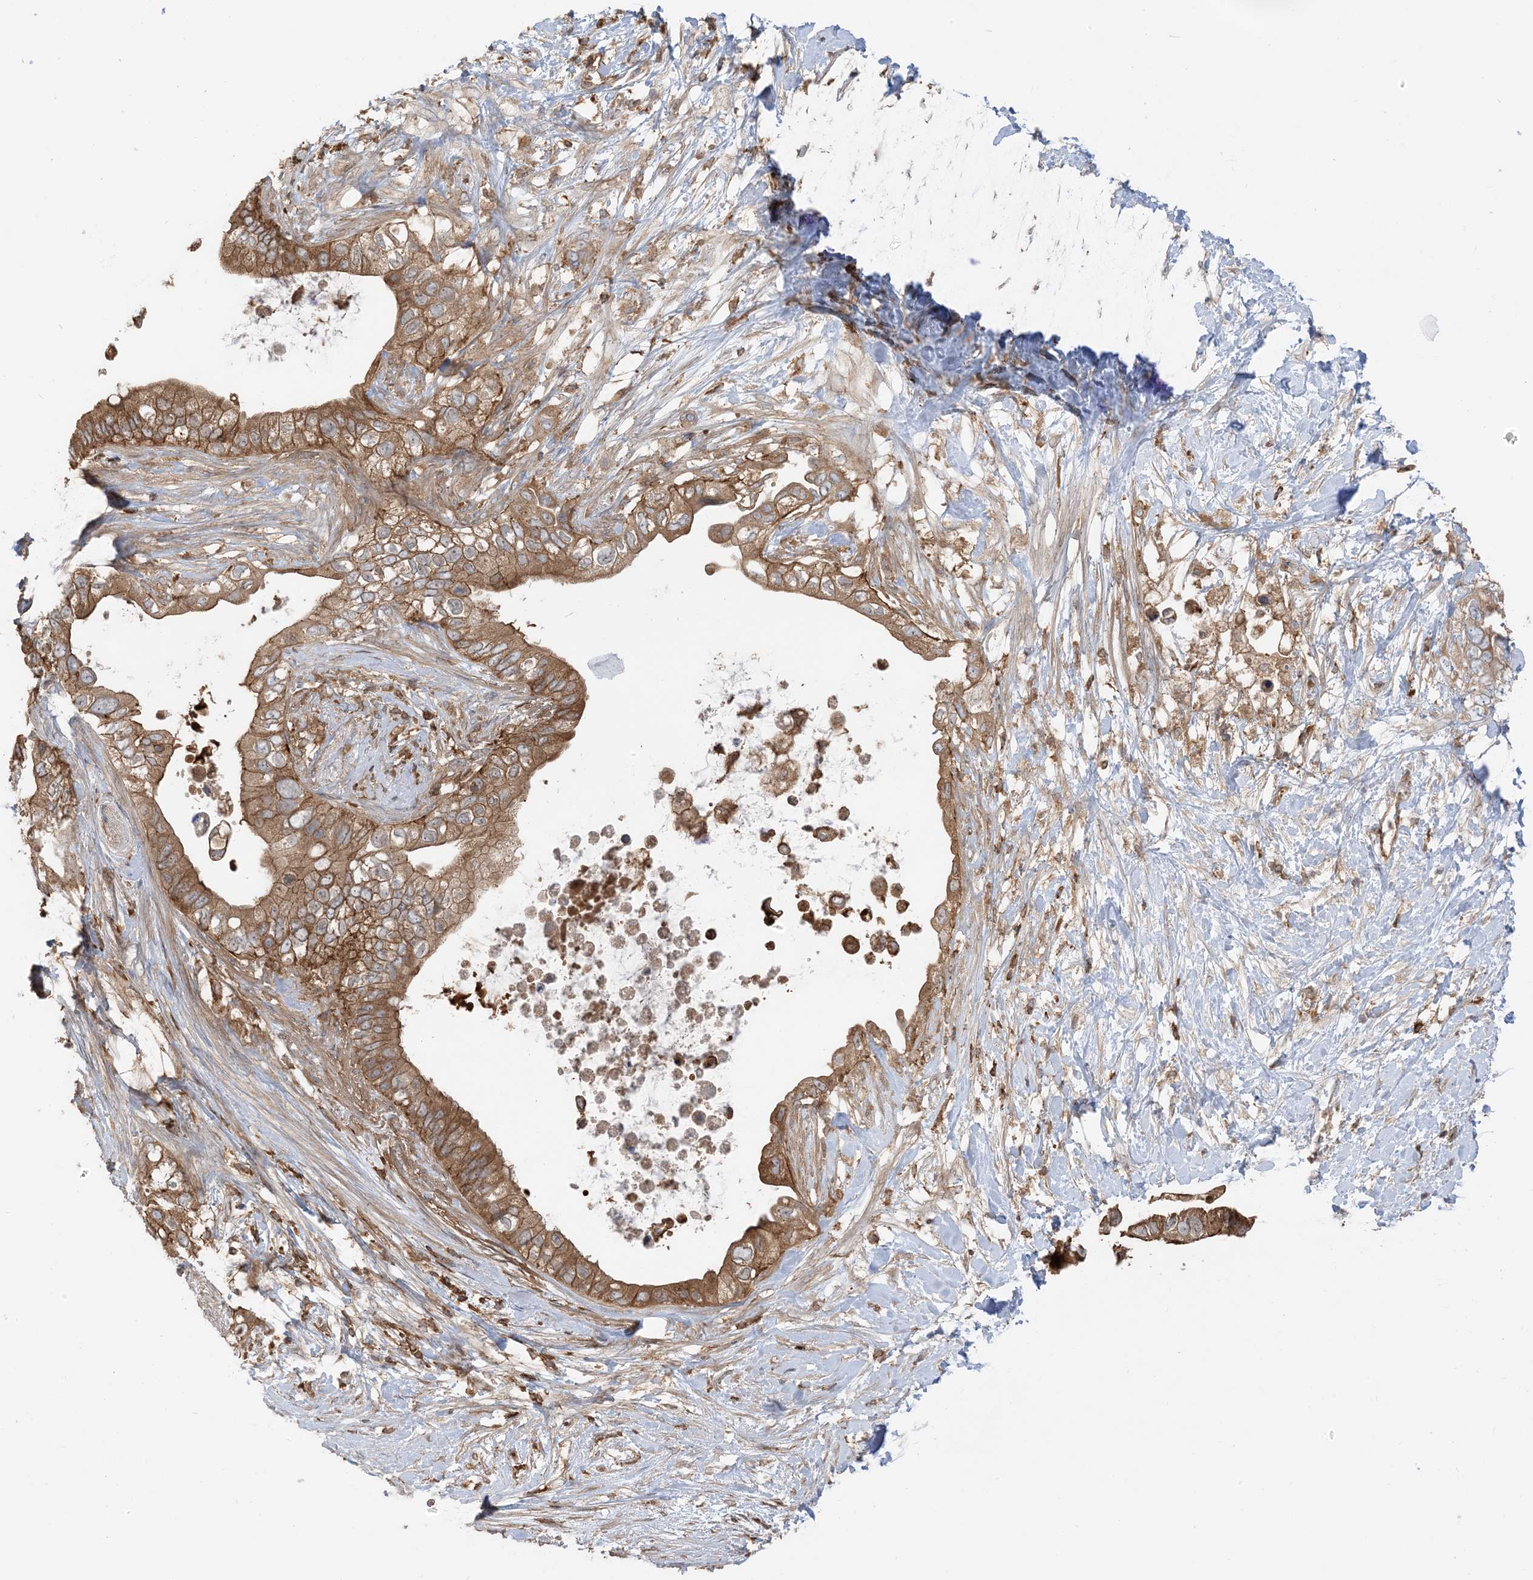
{"staining": {"intensity": "moderate", "quantity": ">75%", "location": "cytoplasmic/membranous"}, "tissue": "pancreatic cancer", "cell_type": "Tumor cells", "image_type": "cancer", "snomed": [{"axis": "morphology", "description": "Adenocarcinoma, NOS"}, {"axis": "topography", "description": "Pancreas"}], "caption": "Protein expression by IHC displays moderate cytoplasmic/membranous staining in approximately >75% of tumor cells in adenocarcinoma (pancreatic).", "gene": "CAPZB", "patient": {"sex": "female", "age": 56}}